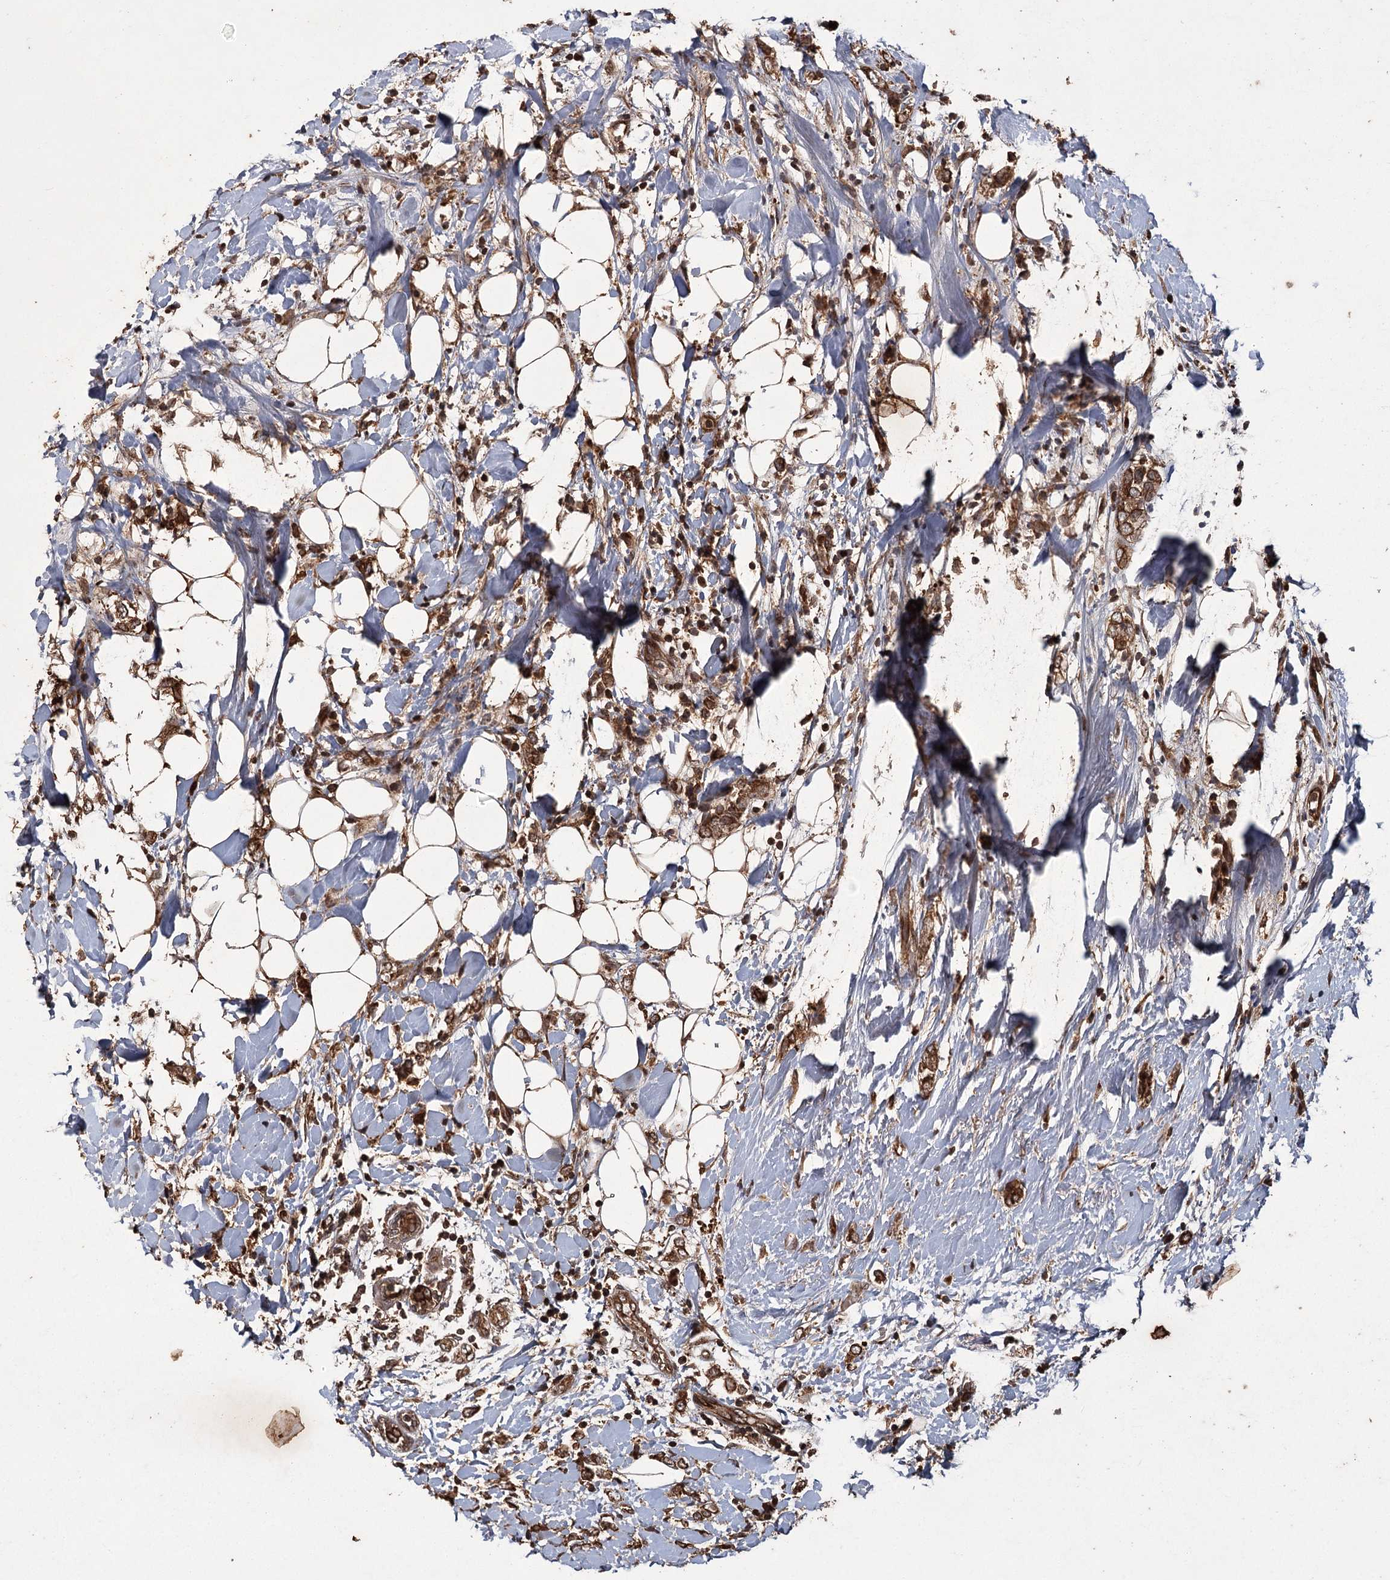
{"staining": {"intensity": "moderate", "quantity": ">75%", "location": "cytoplasmic/membranous"}, "tissue": "breast cancer", "cell_type": "Tumor cells", "image_type": "cancer", "snomed": [{"axis": "morphology", "description": "Normal tissue, NOS"}, {"axis": "morphology", "description": "Lobular carcinoma"}, {"axis": "topography", "description": "Breast"}], "caption": "Protein staining of breast cancer (lobular carcinoma) tissue exhibits moderate cytoplasmic/membranous positivity in about >75% of tumor cells.", "gene": "RPAP3", "patient": {"sex": "female", "age": 47}}